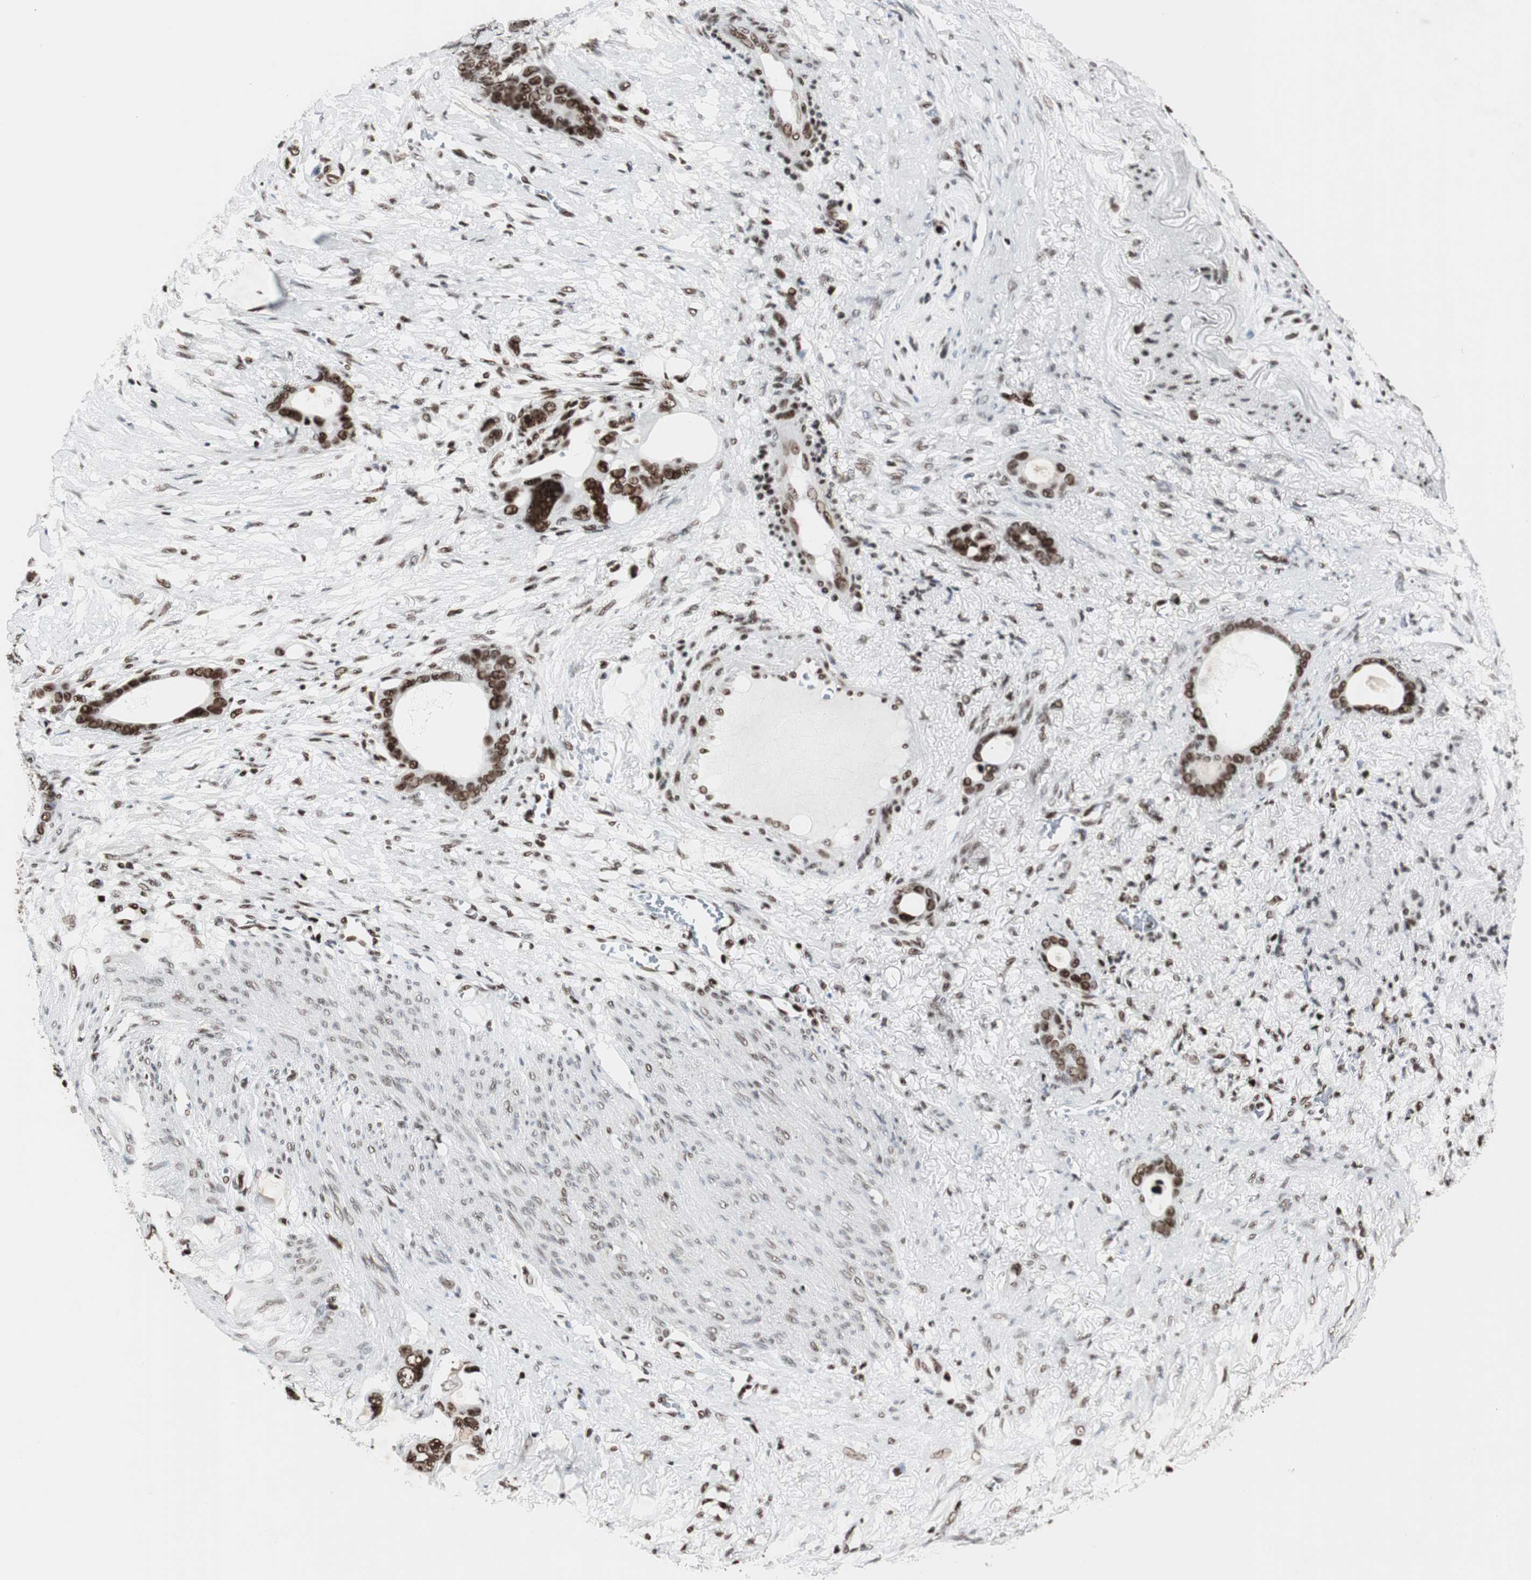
{"staining": {"intensity": "strong", "quantity": ">75%", "location": "nuclear"}, "tissue": "stomach cancer", "cell_type": "Tumor cells", "image_type": "cancer", "snomed": [{"axis": "morphology", "description": "Adenocarcinoma, NOS"}, {"axis": "topography", "description": "Stomach"}], "caption": "Protein expression by IHC exhibits strong nuclear expression in about >75% of tumor cells in stomach cancer.", "gene": "MTA2", "patient": {"sex": "female", "age": 75}}